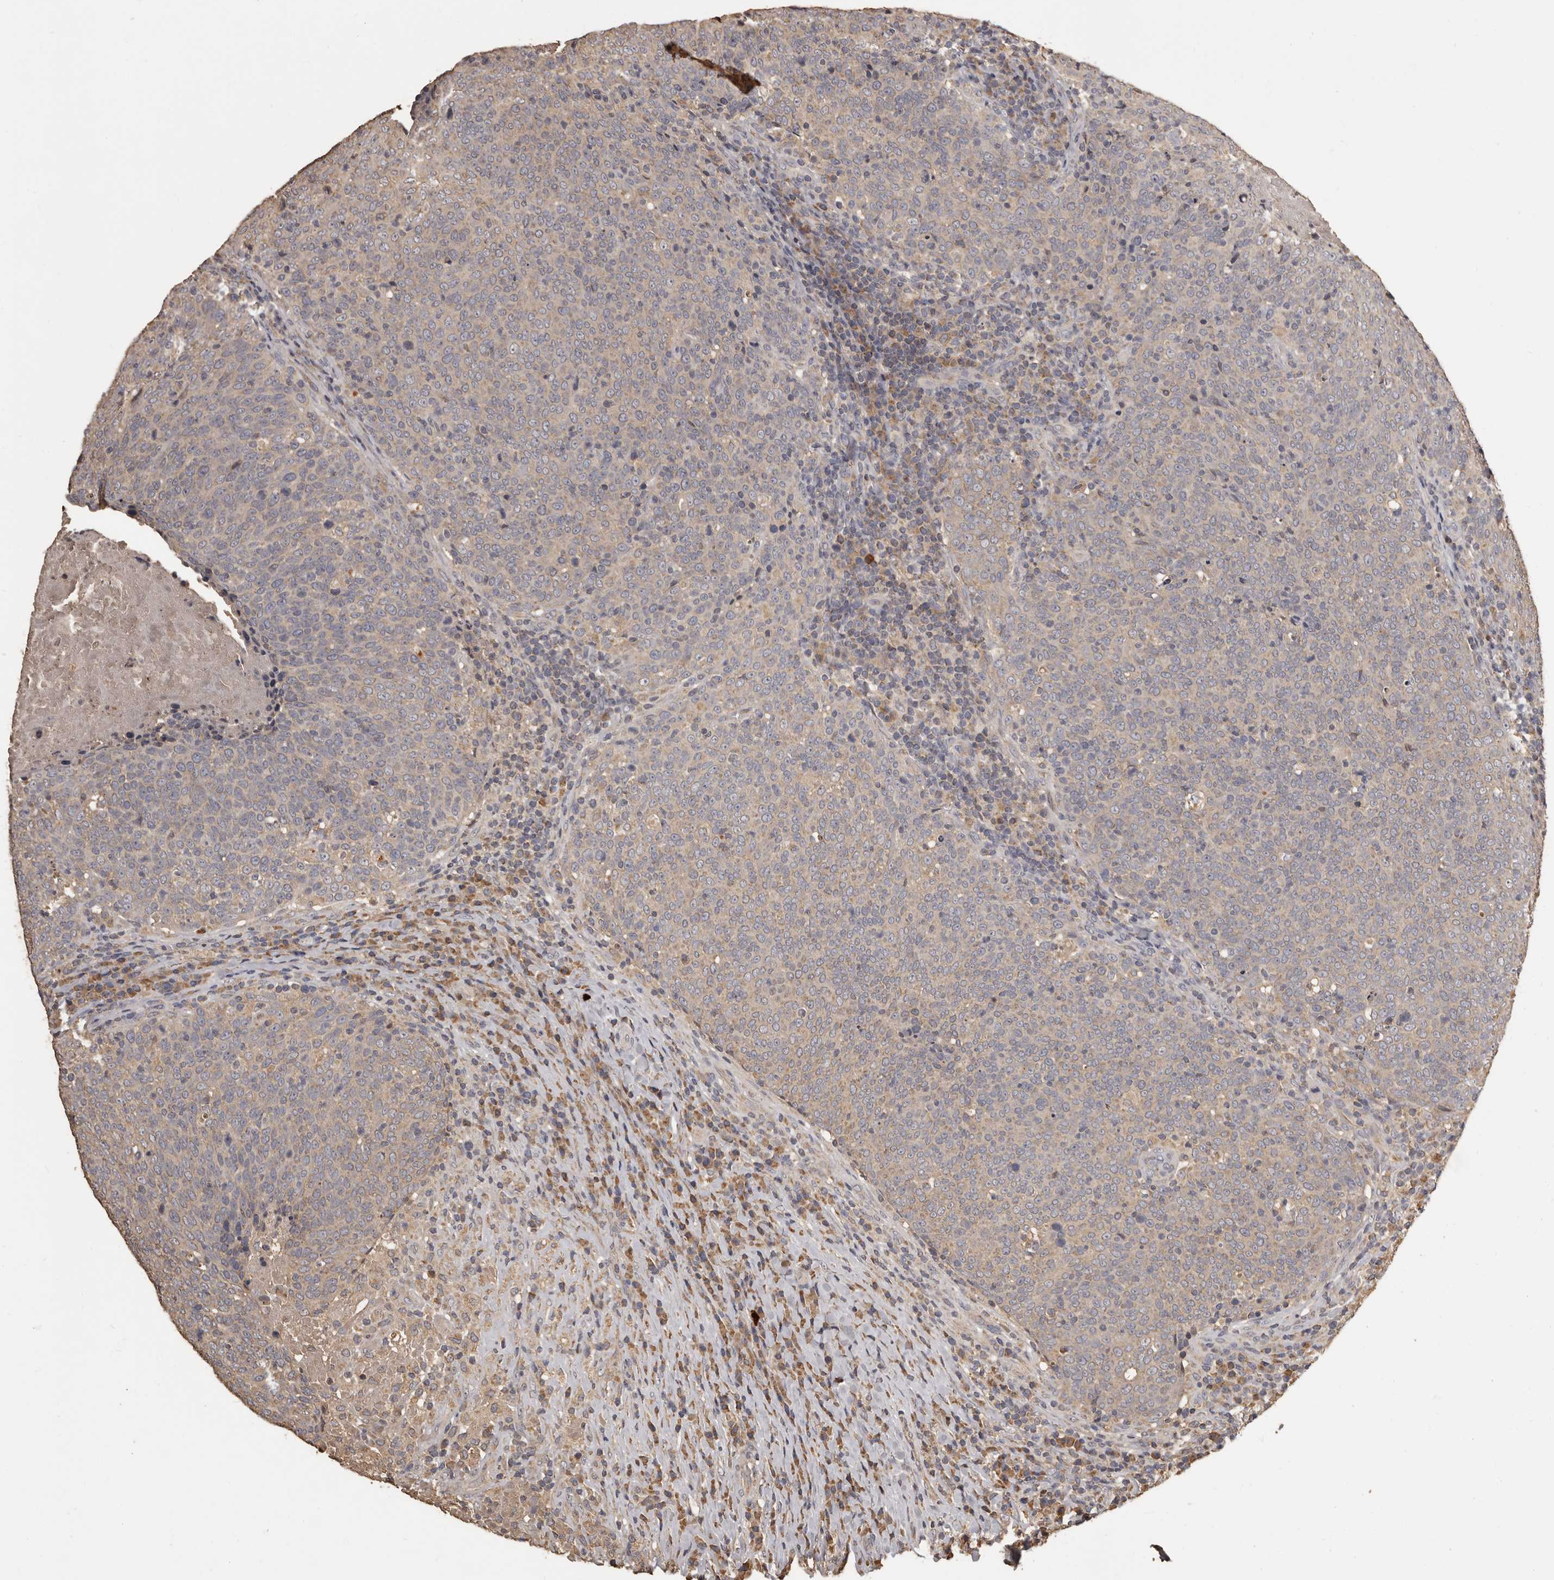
{"staining": {"intensity": "weak", "quantity": ">75%", "location": "cytoplasmic/membranous"}, "tissue": "head and neck cancer", "cell_type": "Tumor cells", "image_type": "cancer", "snomed": [{"axis": "morphology", "description": "Squamous cell carcinoma, NOS"}, {"axis": "morphology", "description": "Squamous cell carcinoma, metastatic, NOS"}, {"axis": "topography", "description": "Lymph node"}, {"axis": "topography", "description": "Head-Neck"}], "caption": "Head and neck cancer was stained to show a protein in brown. There is low levels of weak cytoplasmic/membranous staining in about >75% of tumor cells.", "gene": "MGAT5", "patient": {"sex": "male", "age": 62}}